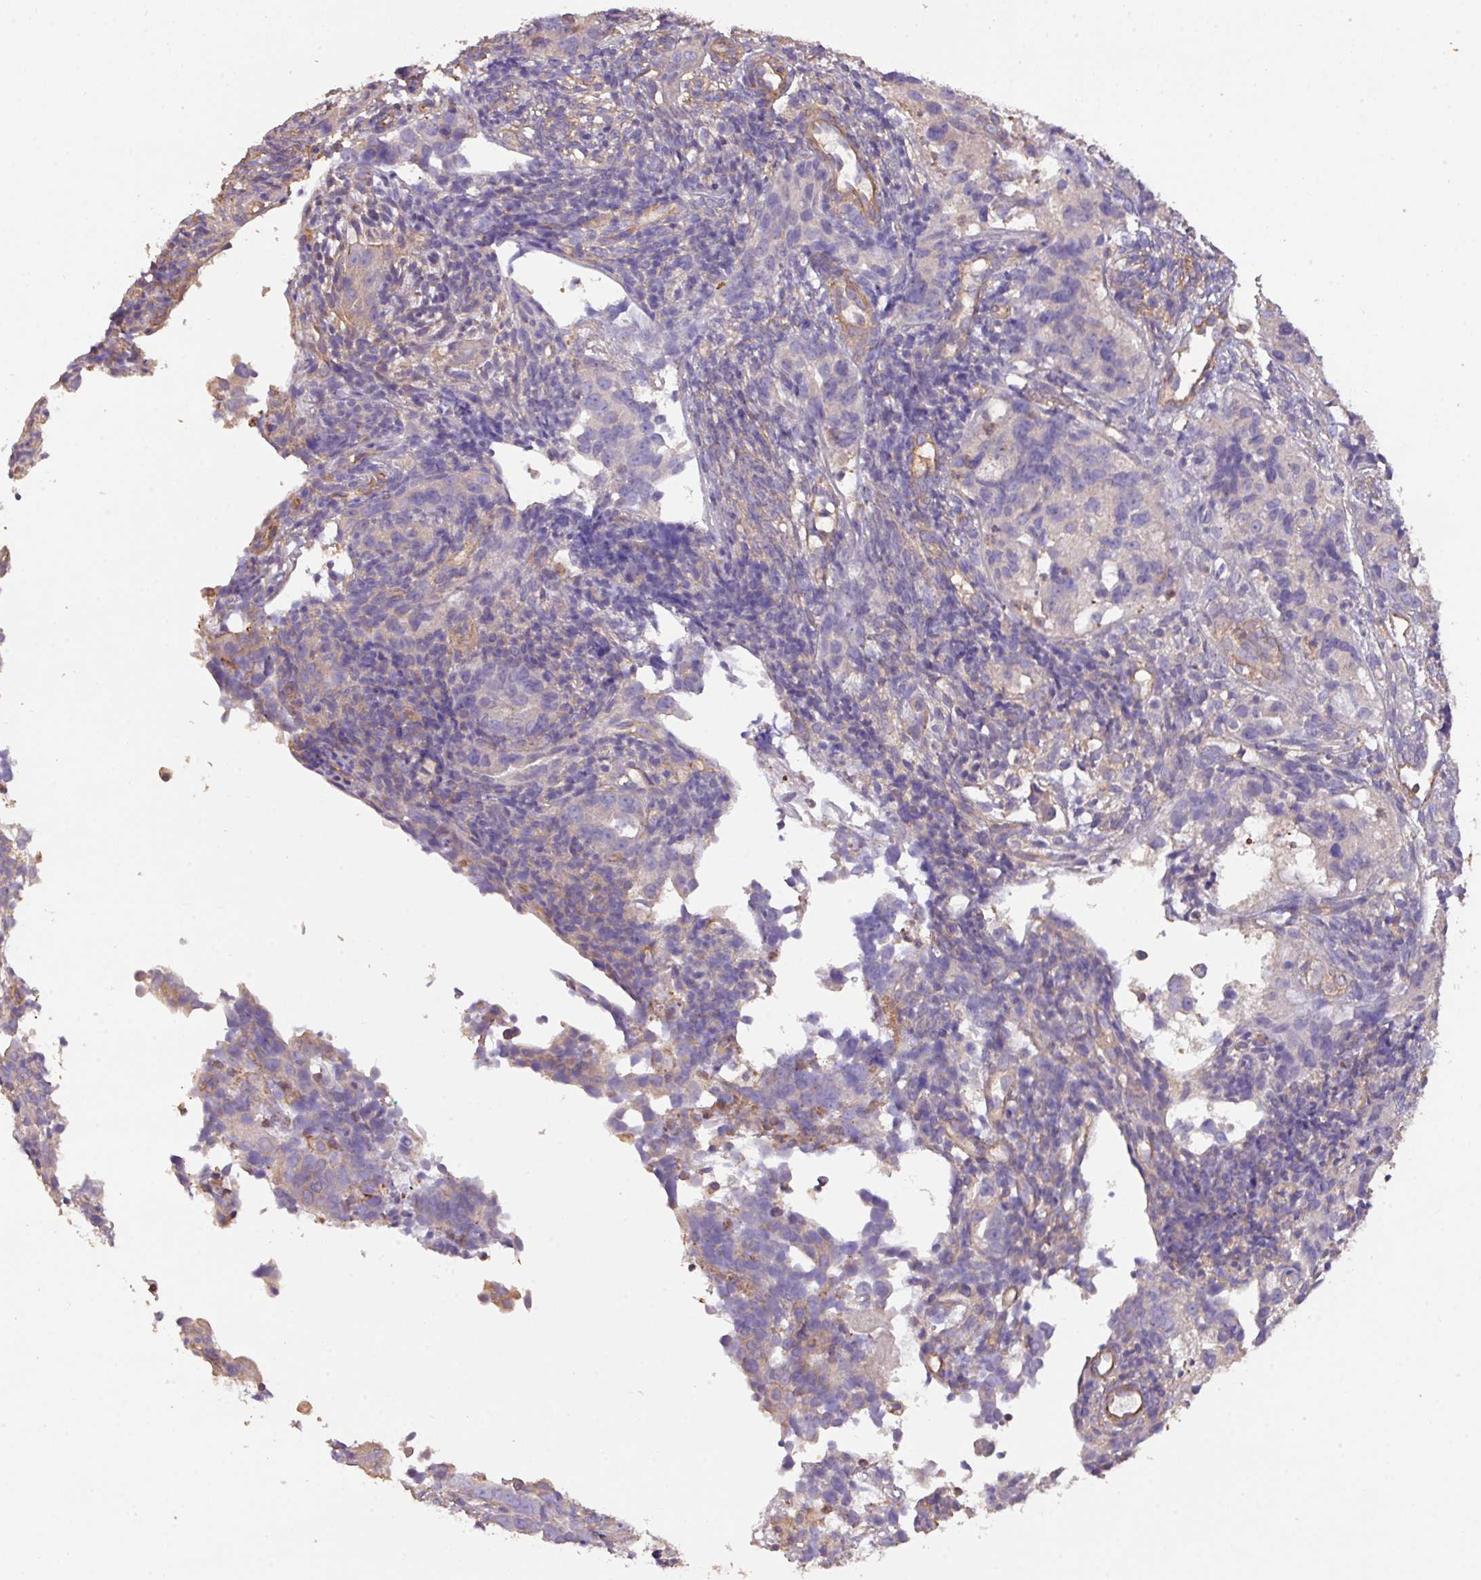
{"staining": {"intensity": "negative", "quantity": "none", "location": "none"}, "tissue": "endometrial cancer", "cell_type": "Tumor cells", "image_type": "cancer", "snomed": [{"axis": "morphology", "description": "Adenocarcinoma, NOS"}, {"axis": "topography", "description": "Endometrium"}], "caption": "Immunohistochemical staining of adenocarcinoma (endometrial) reveals no significant expression in tumor cells.", "gene": "CALML4", "patient": {"sex": "female", "age": 57}}